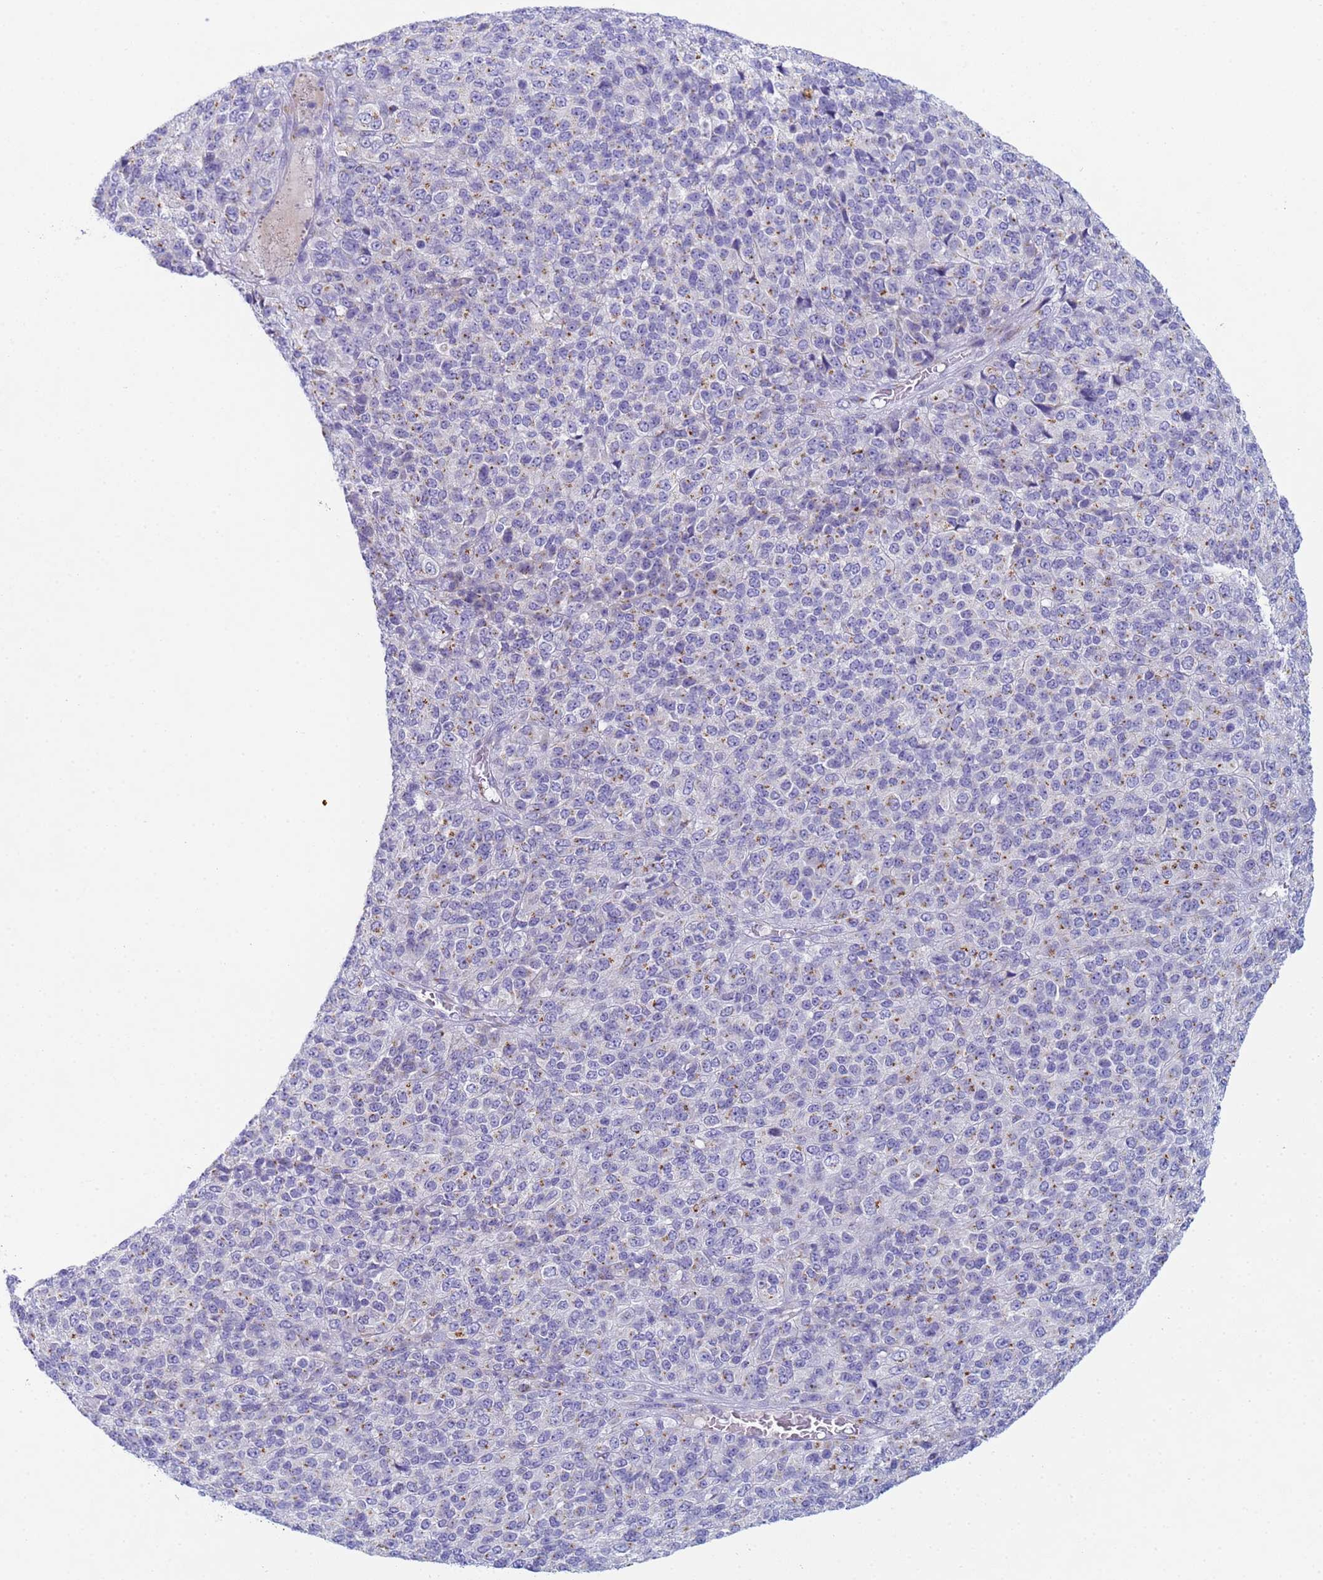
{"staining": {"intensity": "weak", "quantity": "<25%", "location": "cytoplasmic/membranous"}, "tissue": "melanoma", "cell_type": "Tumor cells", "image_type": "cancer", "snomed": [{"axis": "morphology", "description": "Malignant melanoma, Metastatic site"}, {"axis": "topography", "description": "Brain"}], "caption": "IHC photomicrograph of human melanoma stained for a protein (brown), which displays no expression in tumor cells.", "gene": "CR1", "patient": {"sex": "female", "age": 56}}